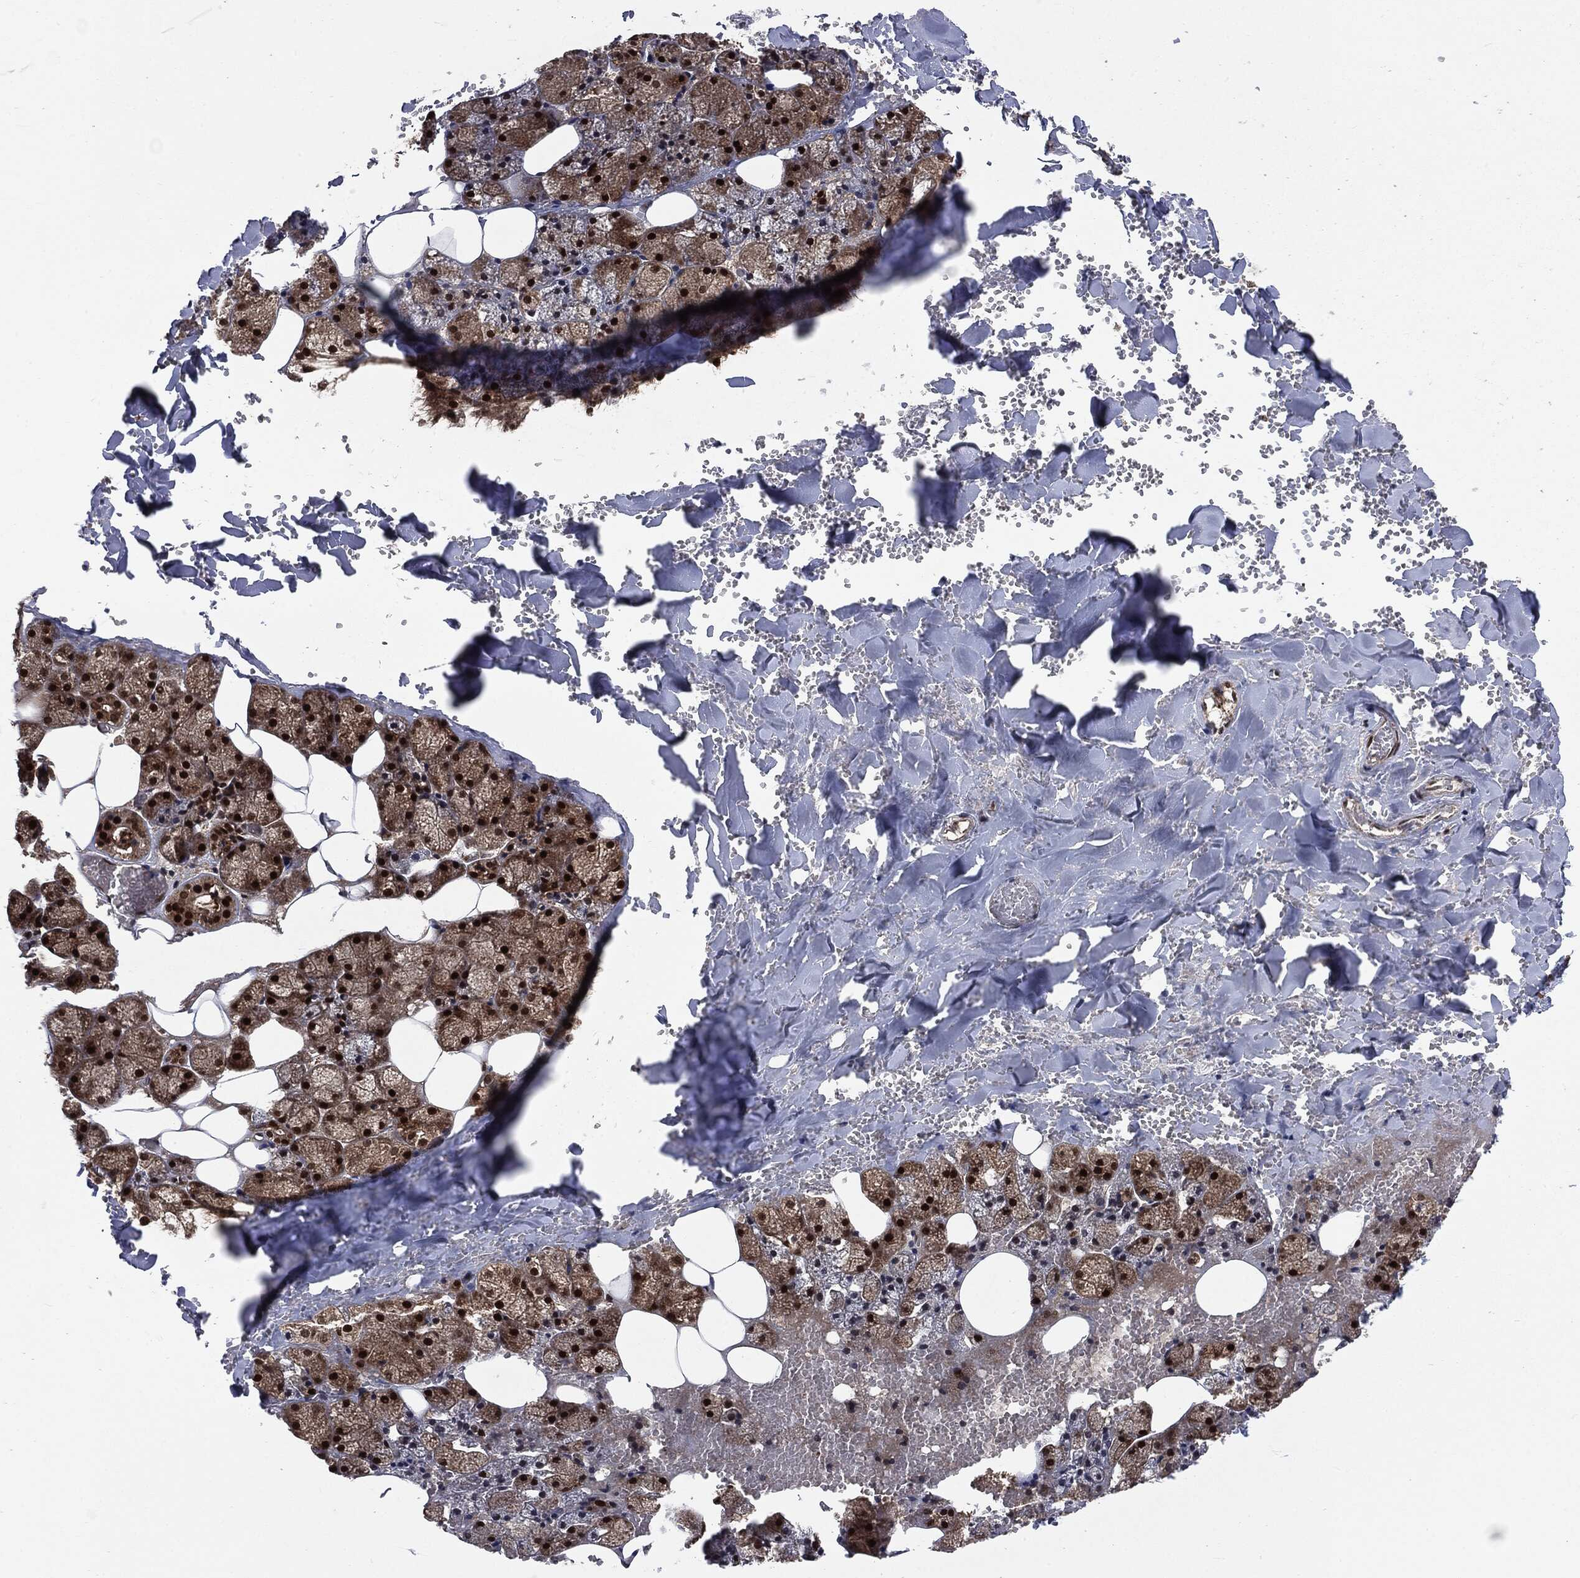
{"staining": {"intensity": "moderate", "quantity": ">75%", "location": "cytoplasmic/membranous,nuclear"}, "tissue": "salivary gland", "cell_type": "Glandular cells", "image_type": "normal", "snomed": [{"axis": "morphology", "description": "Normal tissue, NOS"}, {"axis": "topography", "description": "Salivary gland"}], "caption": "The immunohistochemical stain labels moderate cytoplasmic/membranous,nuclear expression in glandular cells of unremarkable salivary gland. (IHC, brightfield microscopy, high magnification).", "gene": "PTPA", "patient": {"sex": "male", "age": 38}}